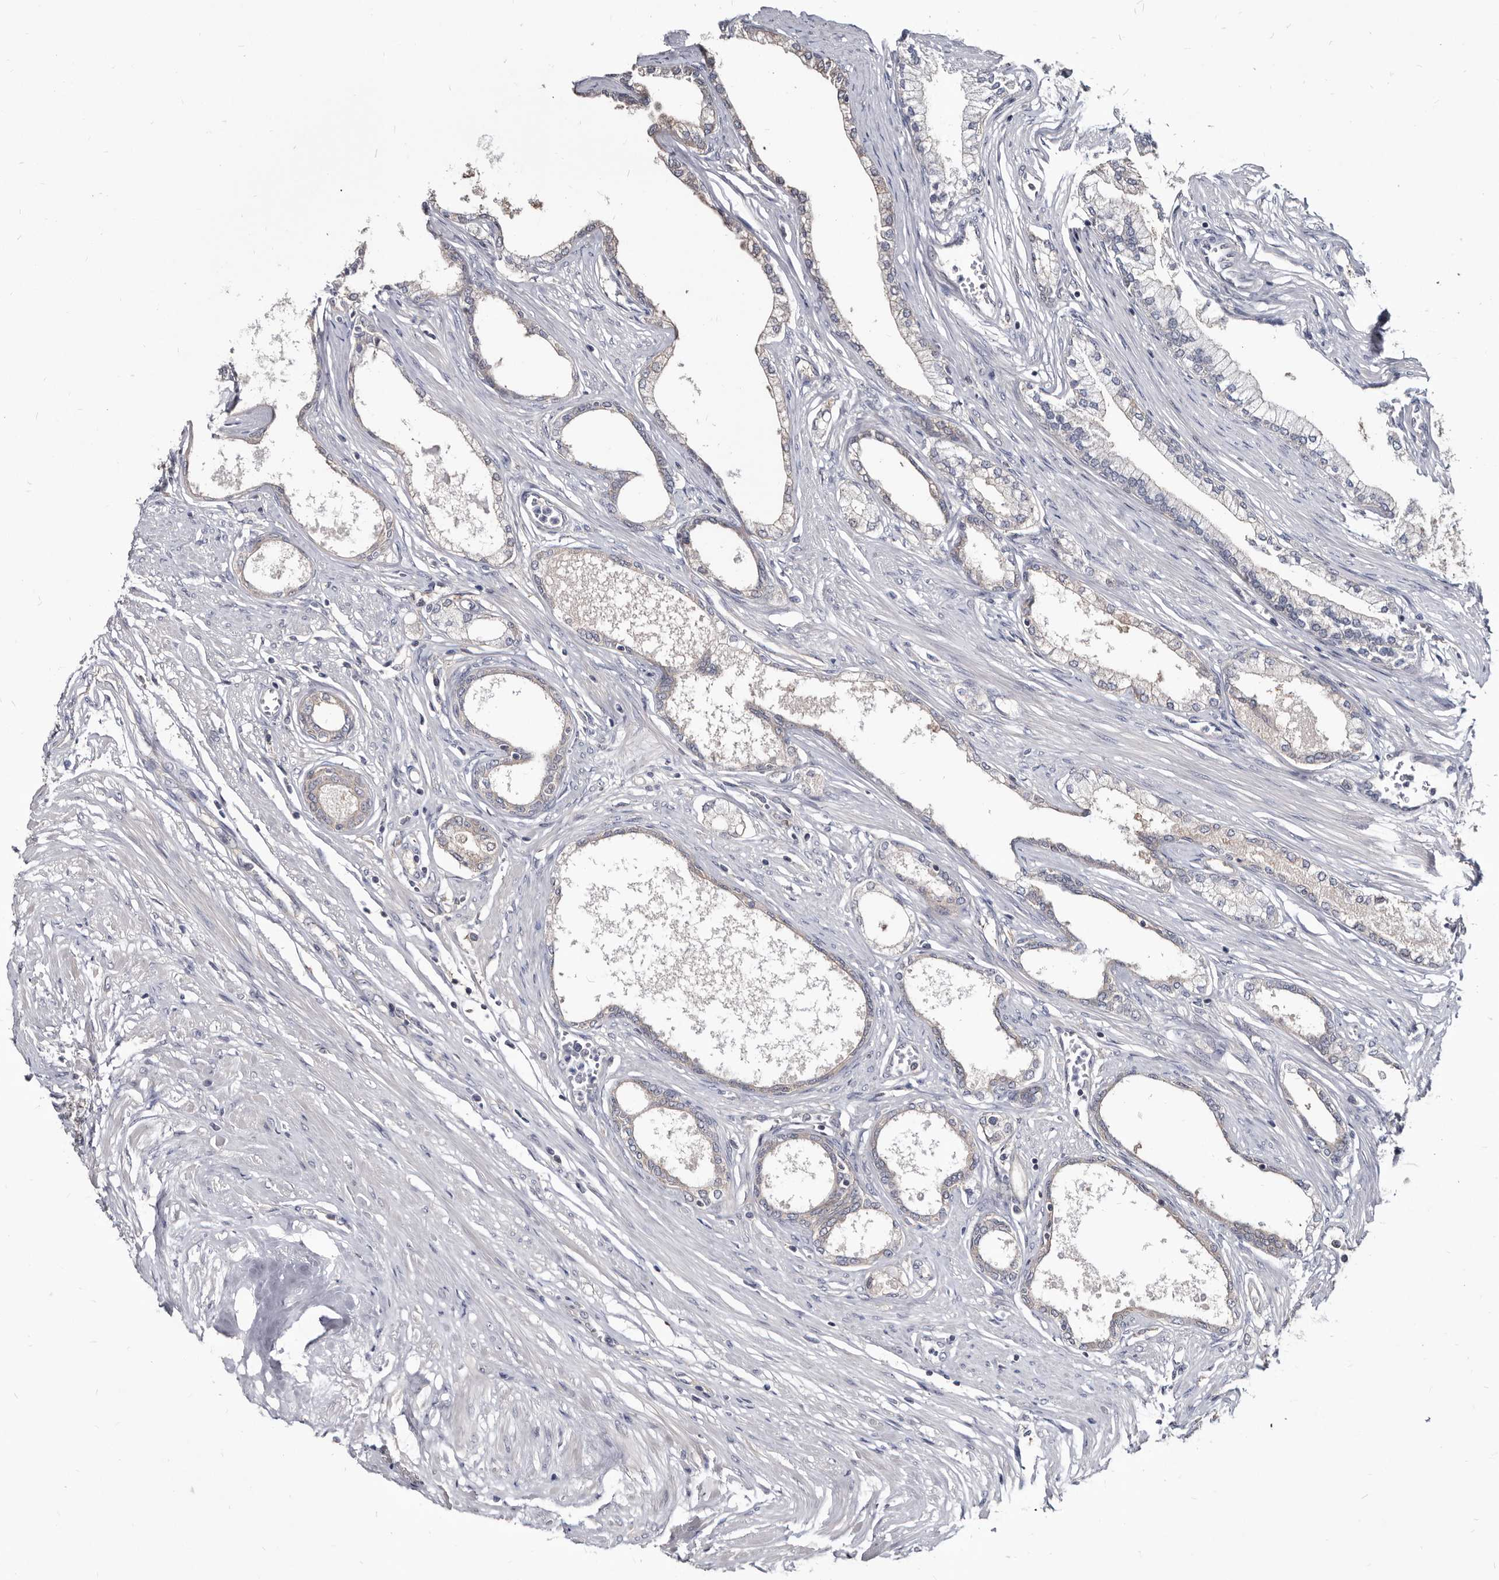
{"staining": {"intensity": "moderate", "quantity": "<25%", "location": "cytoplasmic/membranous"}, "tissue": "prostate", "cell_type": "Glandular cells", "image_type": "normal", "snomed": [{"axis": "morphology", "description": "Normal tissue, NOS"}, {"axis": "morphology", "description": "Urothelial carcinoma, Low grade"}, {"axis": "topography", "description": "Urinary bladder"}, {"axis": "topography", "description": "Prostate"}], "caption": "Brown immunohistochemical staining in unremarkable prostate shows moderate cytoplasmic/membranous positivity in about <25% of glandular cells.", "gene": "ABCF2", "patient": {"sex": "male", "age": 60}}